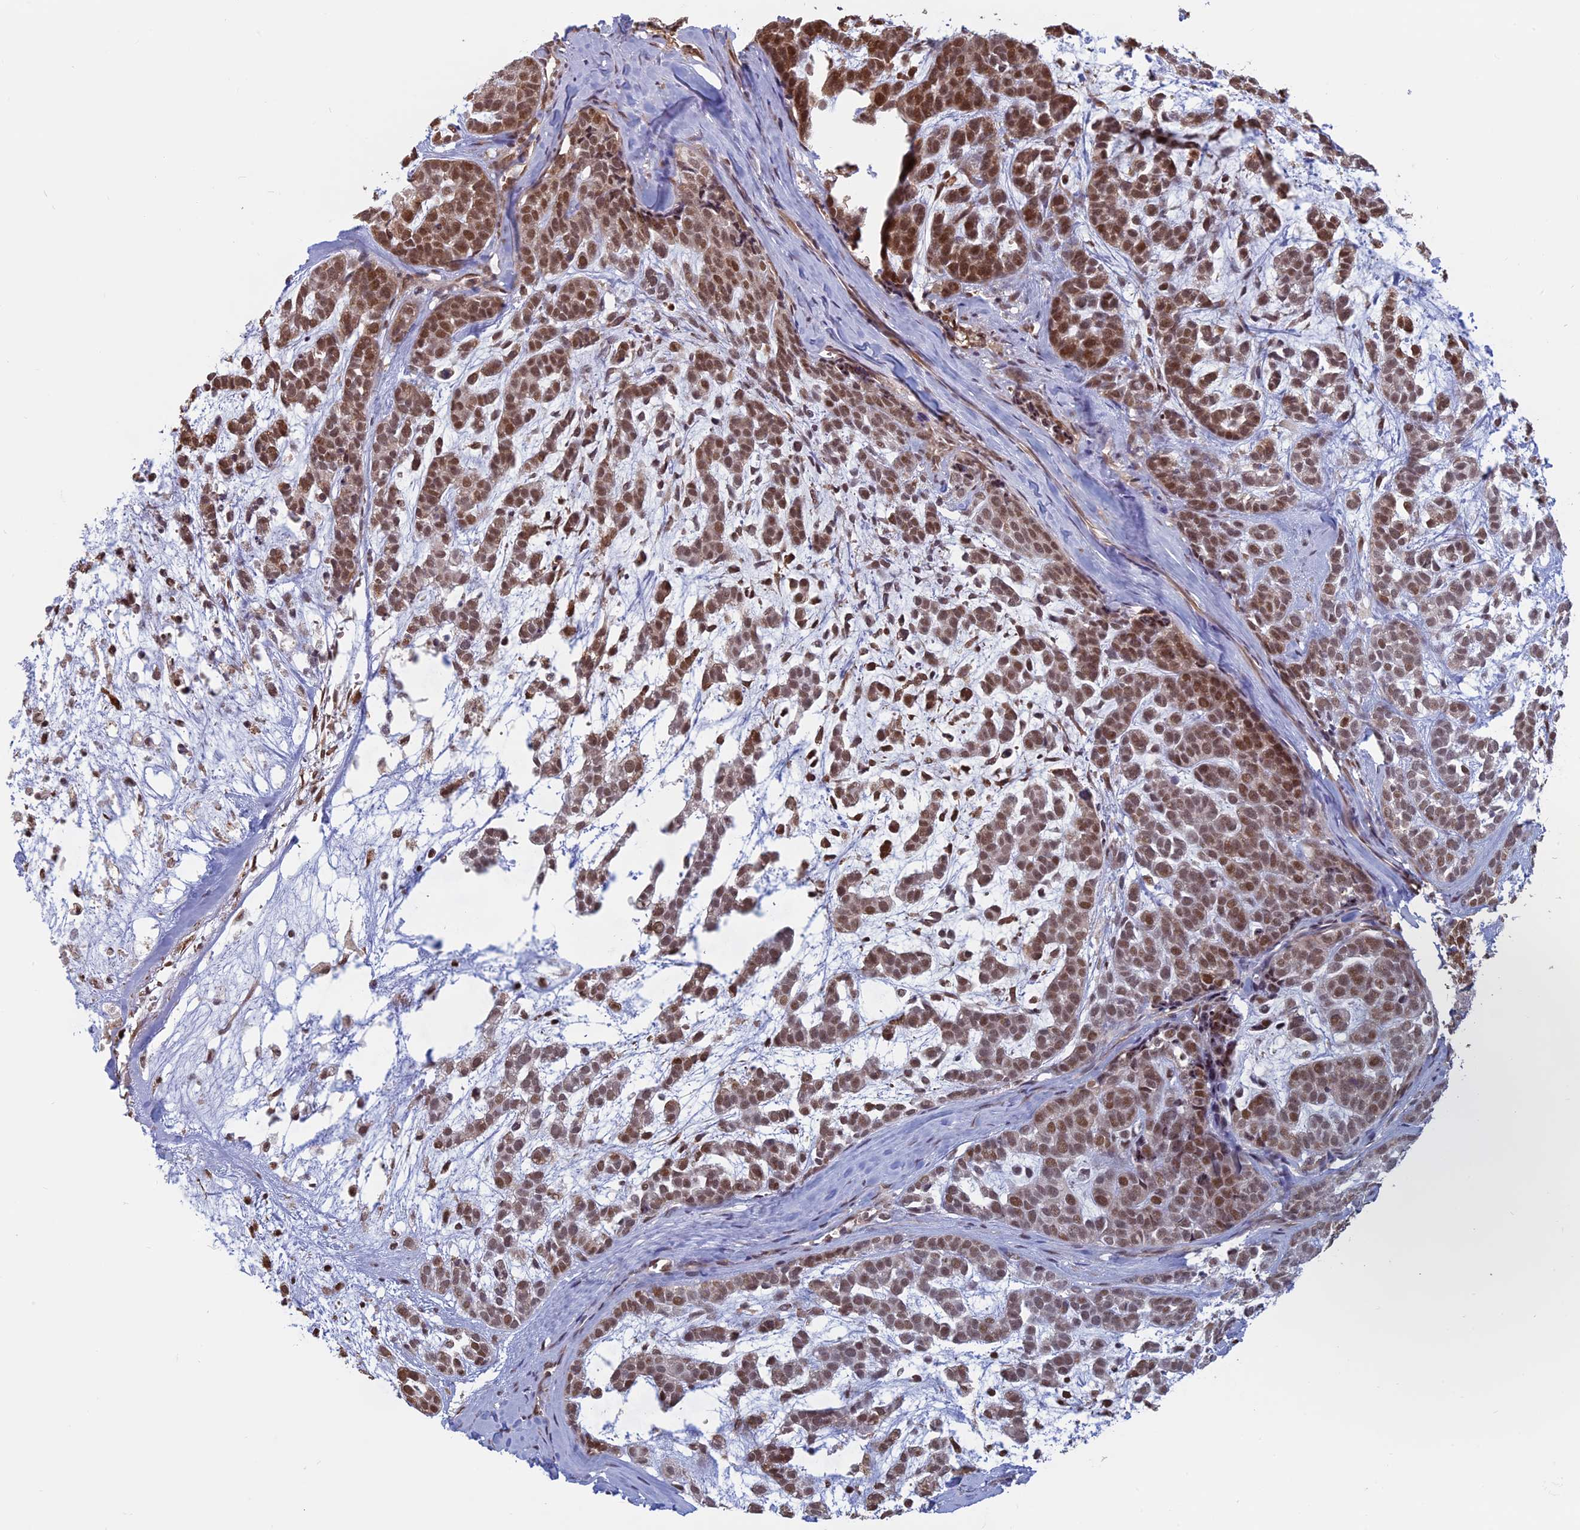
{"staining": {"intensity": "moderate", "quantity": ">75%", "location": "nuclear"}, "tissue": "head and neck cancer", "cell_type": "Tumor cells", "image_type": "cancer", "snomed": [{"axis": "morphology", "description": "Adenocarcinoma, NOS"}, {"axis": "morphology", "description": "Adenoma, NOS"}, {"axis": "topography", "description": "Head-Neck"}], "caption": "Immunohistochemical staining of head and neck cancer demonstrates medium levels of moderate nuclear positivity in about >75% of tumor cells.", "gene": "MFAP1", "patient": {"sex": "female", "age": 55}}